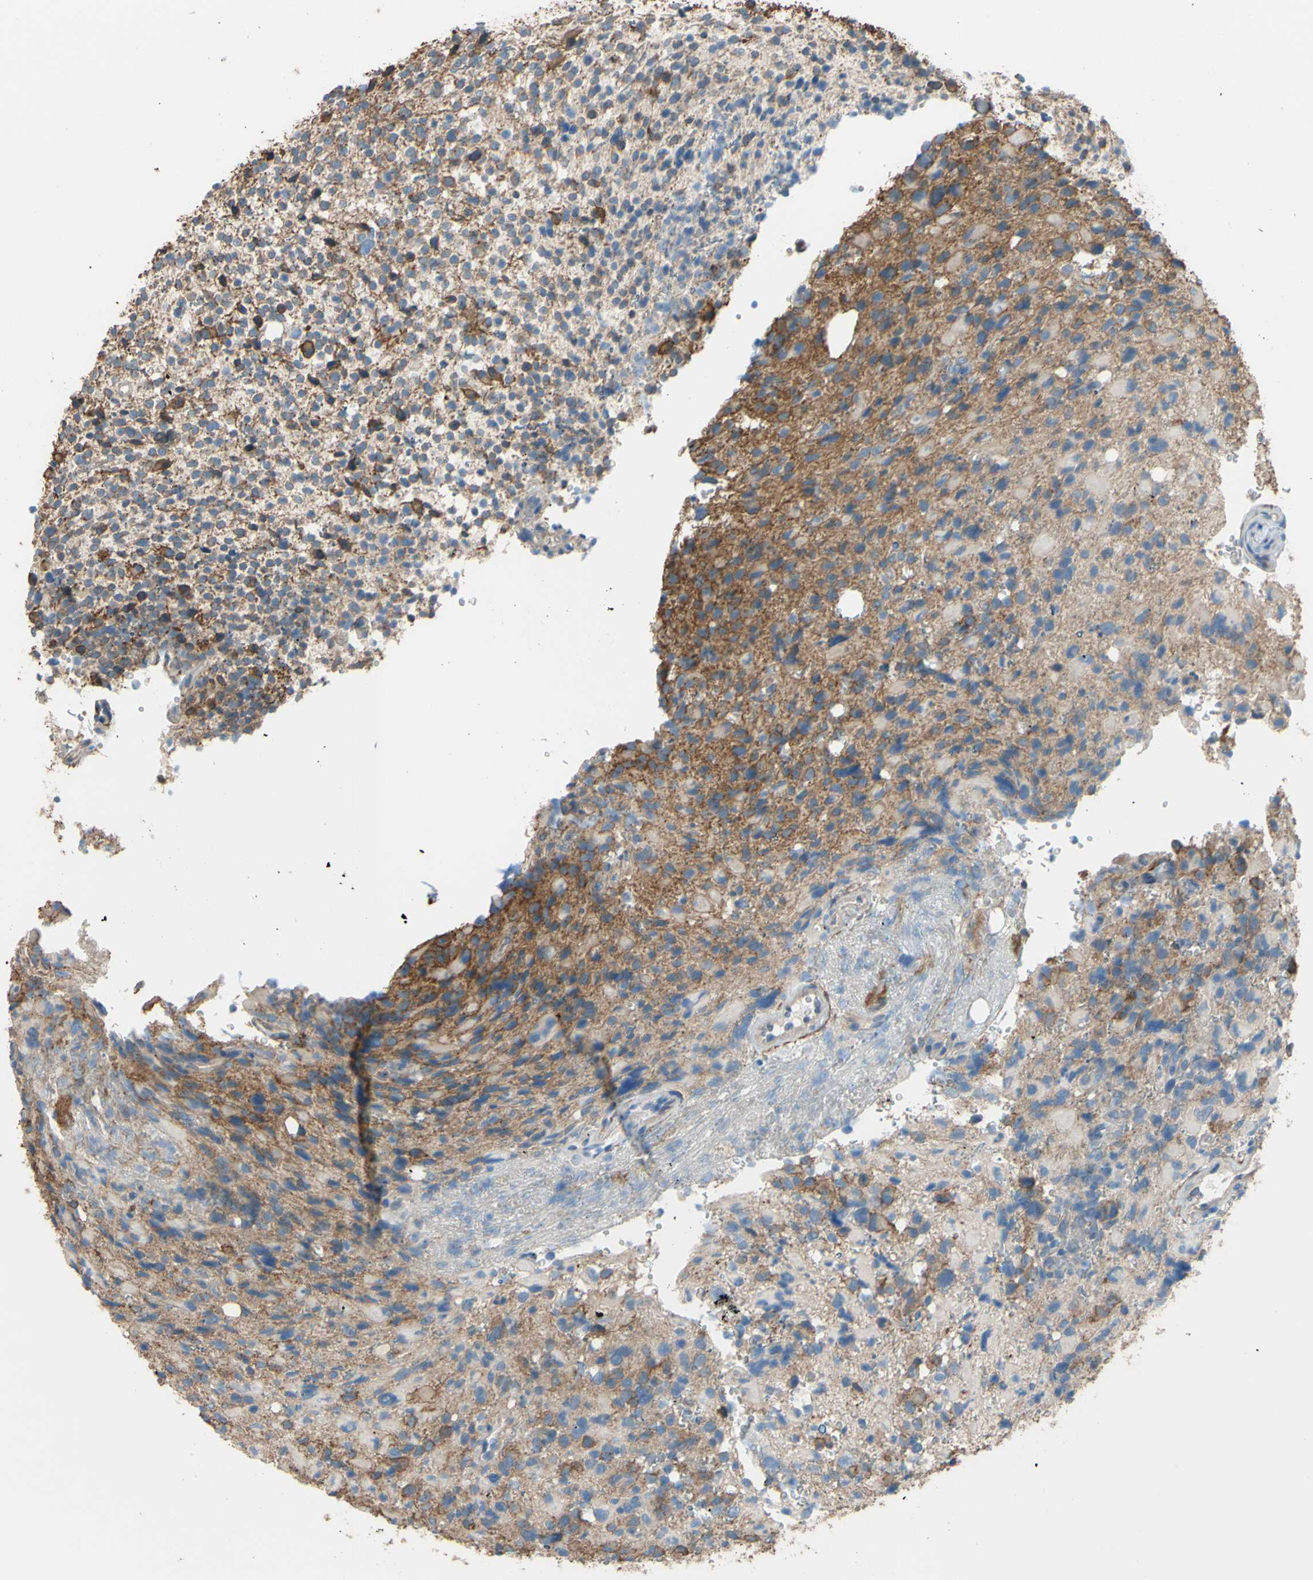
{"staining": {"intensity": "negative", "quantity": "none", "location": "none"}, "tissue": "glioma", "cell_type": "Tumor cells", "image_type": "cancer", "snomed": [{"axis": "morphology", "description": "Glioma, malignant, High grade"}, {"axis": "topography", "description": "Brain"}], "caption": "IHC histopathology image of neoplastic tissue: glioma stained with DAB reveals no significant protein expression in tumor cells. (DAB (3,3'-diaminobenzidine) immunohistochemistry, high magnification).", "gene": "ADD1", "patient": {"sex": "male", "age": 48}}